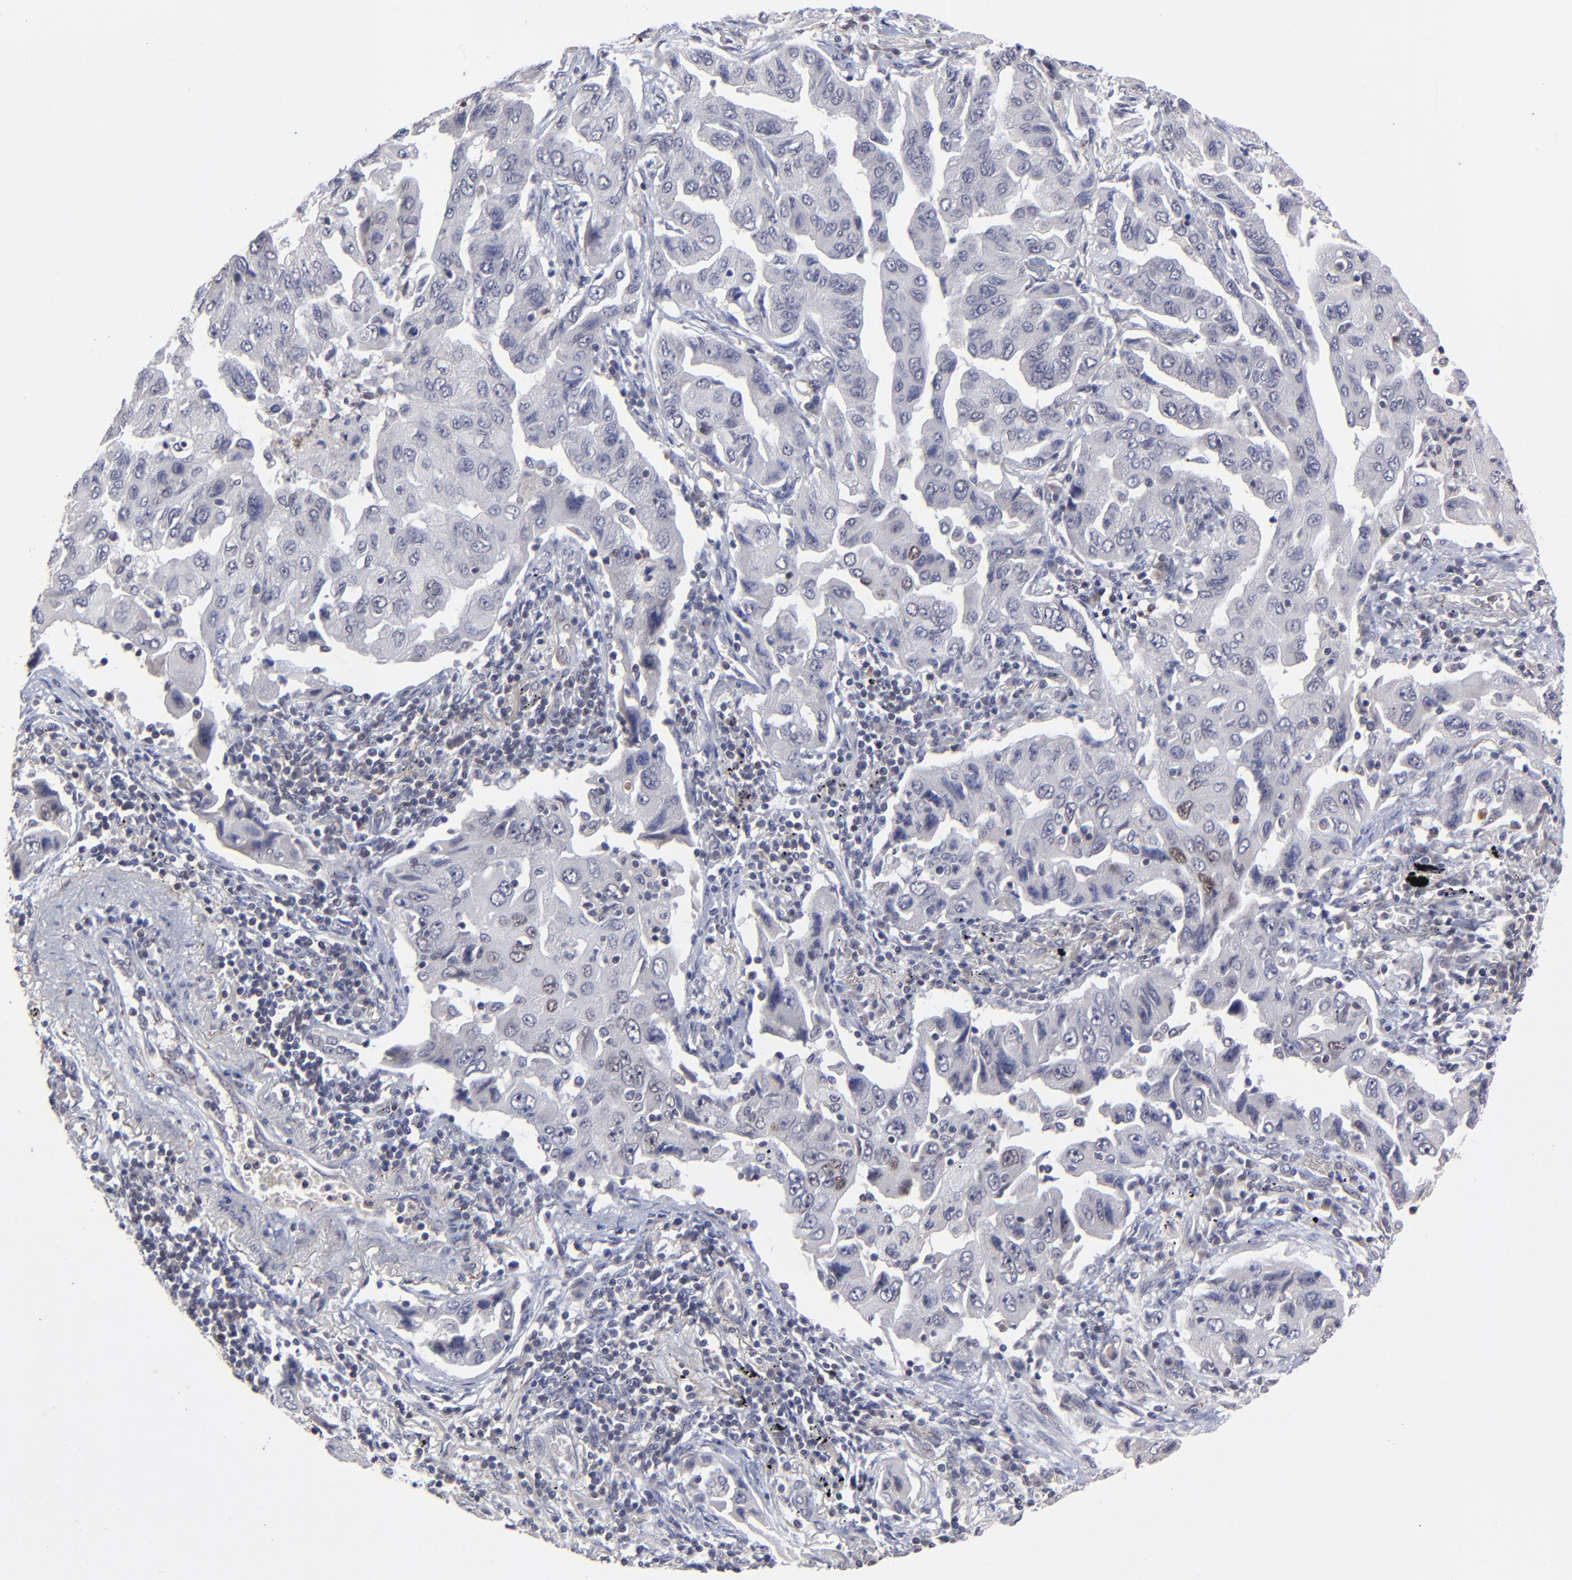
{"staining": {"intensity": "negative", "quantity": "none", "location": "none"}, "tissue": "lung cancer", "cell_type": "Tumor cells", "image_type": "cancer", "snomed": [{"axis": "morphology", "description": "Adenocarcinoma, NOS"}, {"axis": "topography", "description": "Lung"}], "caption": "The immunohistochemistry micrograph has no significant expression in tumor cells of lung adenocarcinoma tissue.", "gene": "ZNF419", "patient": {"sex": "female", "age": 65}}